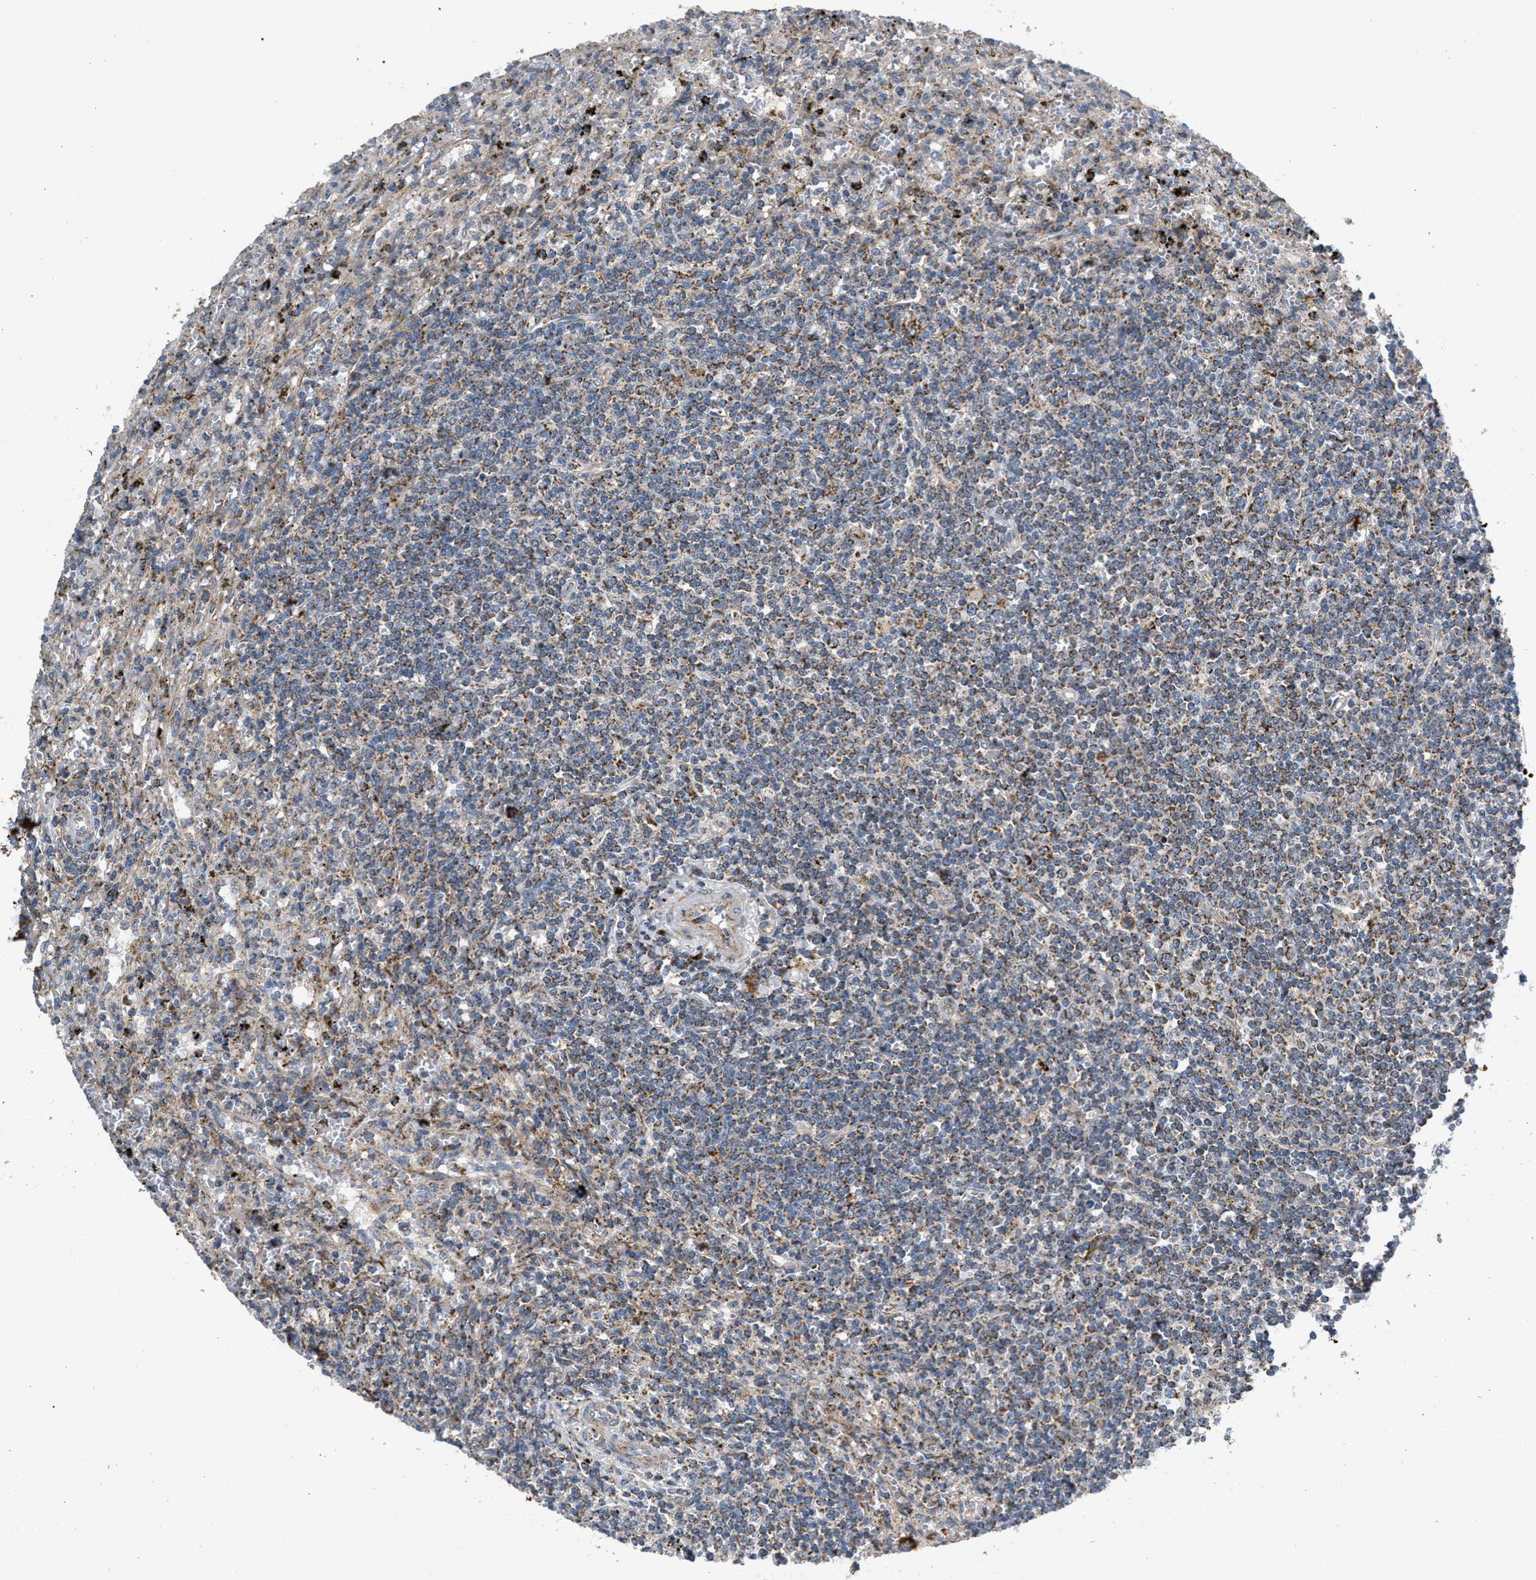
{"staining": {"intensity": "weak", "quantity": "25%-75%", "location": "cytoplasmic/membranous"}, "tissue": "lymphoma", "cell_type": "Tumor cells", "image_type": "cancer", "snomed": [{"axis": "morphology", "description": "Malignant lymphoma, non-Hodgkin's type, Low grade"}, {"axis": "topography", "description": "Spleen"}], "caption": "Immunohistochemistry (IHC) (DAB) staining of human malignant lymphoma, non-Hodgkin's type (low-grade) exhibits weak cytoplasmic/membranous protein positivity in approximately 25%-75% of tumor cells.", "gene": "TACO1", "patient": {"sex": "male", "age": 76}}